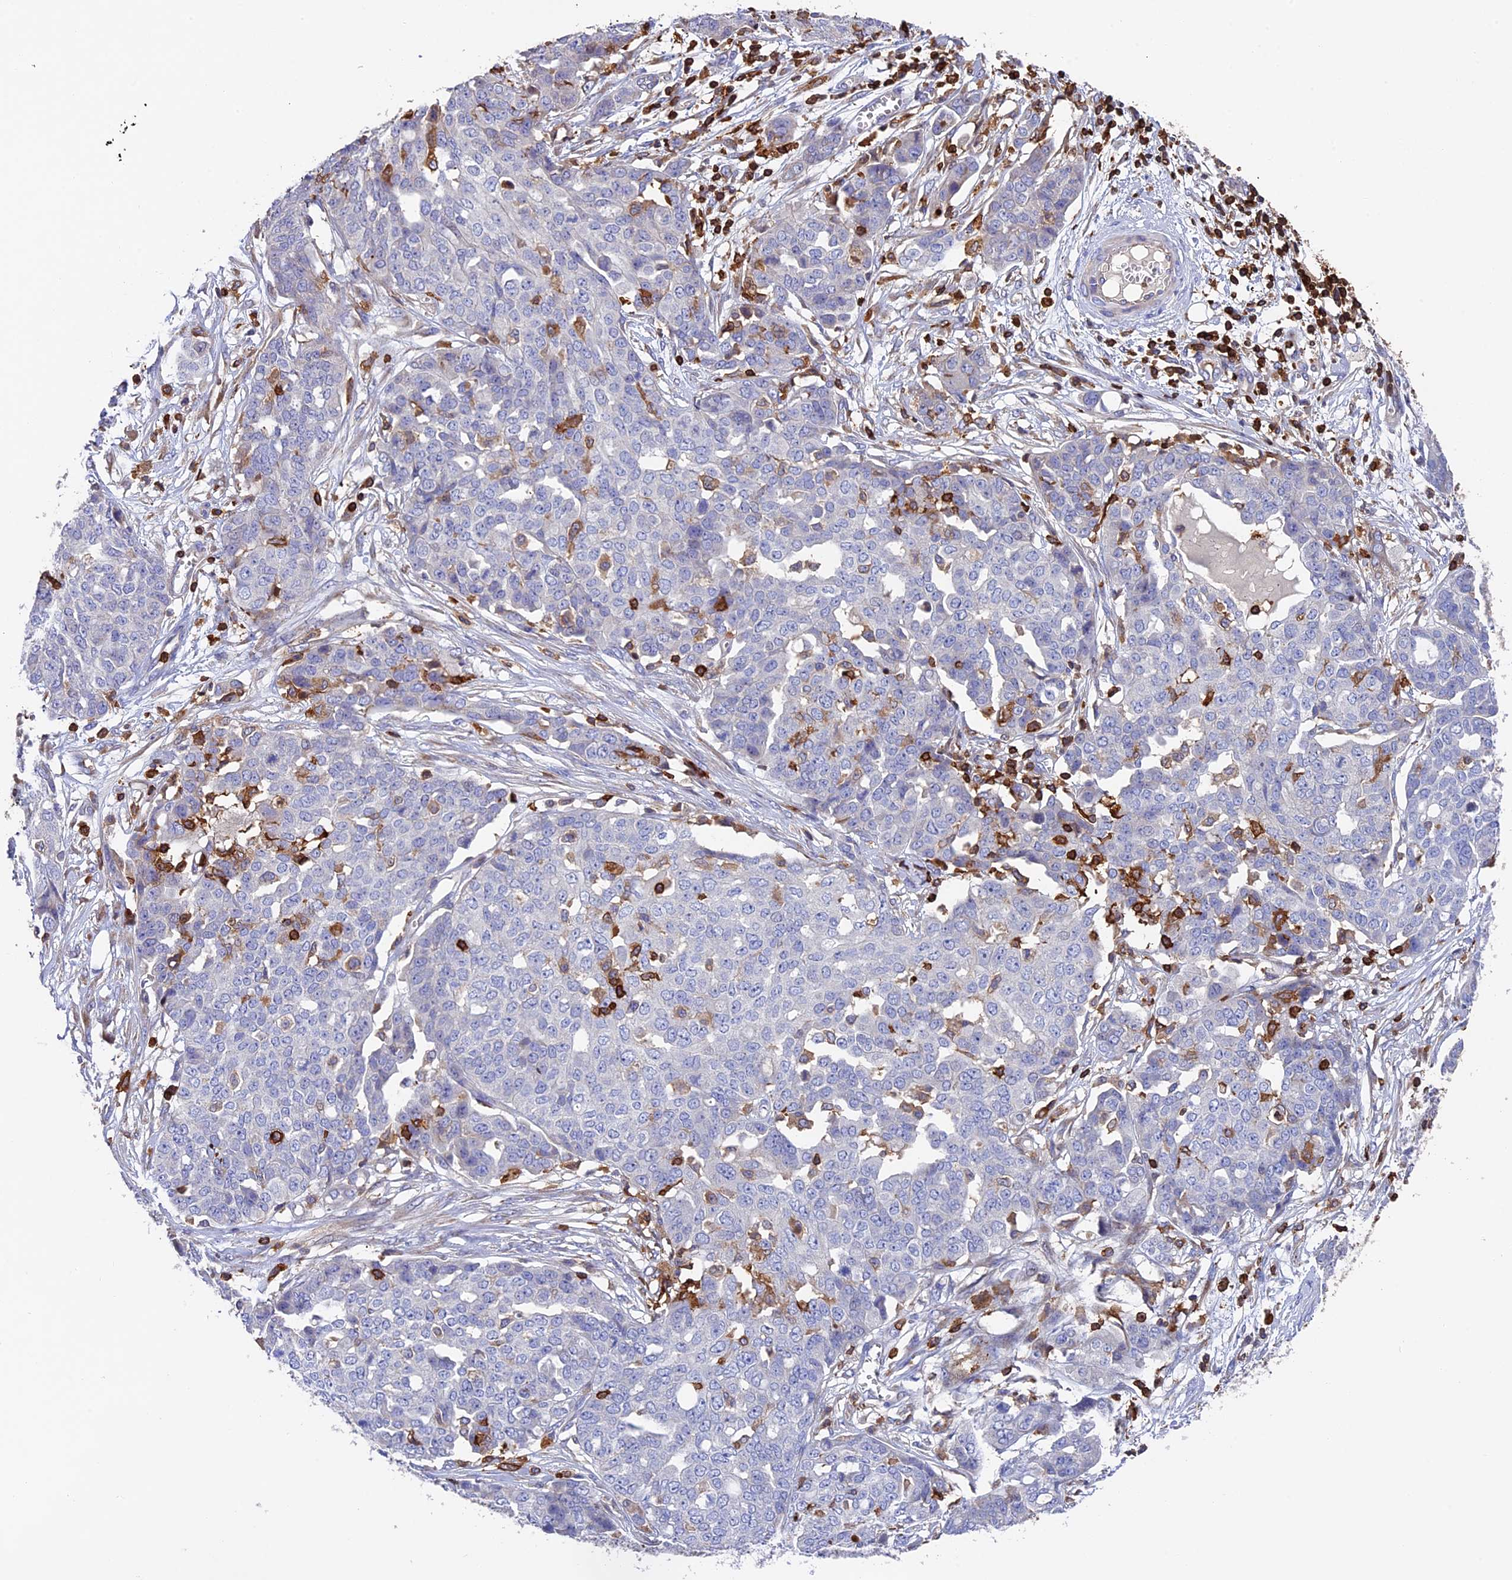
{"staining": {"intensity": "negative", "quantity": "none", "location": "none"}, "tissue": "ovarian cancer", "cell_type": "Tumor cells", "image_type": "cancer", "snomed": [{"axis": "morphology", "description": "Cystadenocarcinoma, serous, NOS"}, {"axis": "topography", "description": "Soft tissue"}, {"axis": "topography", "description": "Ovary"}], "caption": "Tumor cells show no significant protein staining in ovarian cancer.", "gene": "ADAT1", "patient": {"sex": "female", "age": 57}}